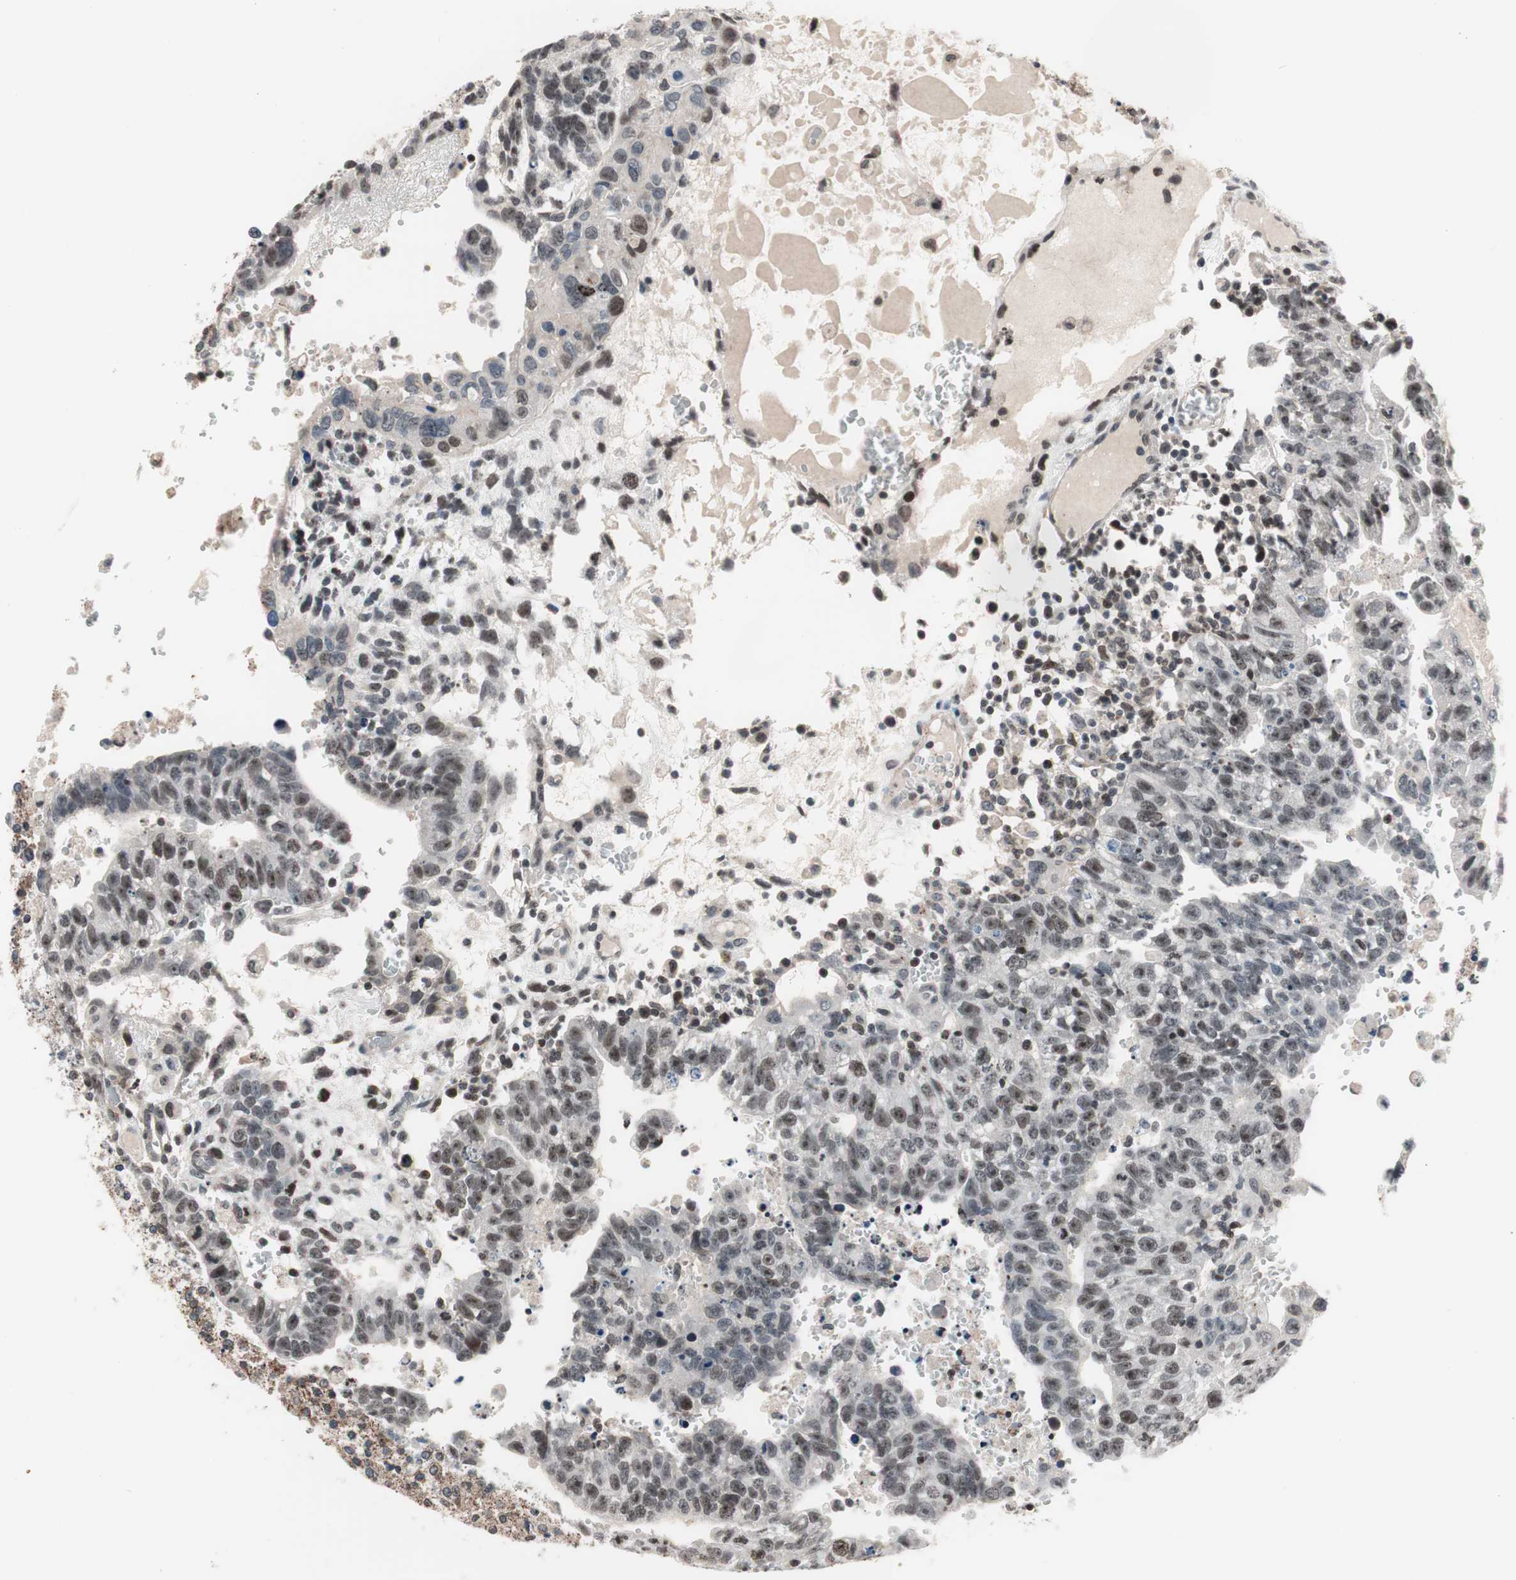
{"staining": {"intensity": "weak", "quantity": "25%-75%", "location": "nuclear"}, "tissue": "testis cancer", "cell_type": "Tumor cells", "image_type": "cancer", "snomed": [{"axis": "morphology", "description": "Seminoma, NOS"}, {"axis": "morphology", "description": "Carcinoma, Embryonal, NOS"}, {"axis": "topography", "description": "Testis"}], "caption": "This photomicrograph demonstrates immunohistochemistry staining of human seminoma (testis), with low weak nuclear expression in about 25%-75% of tumor cells.", "gene": "RFC1", "patient": {"sex": "male", "age": 52}}